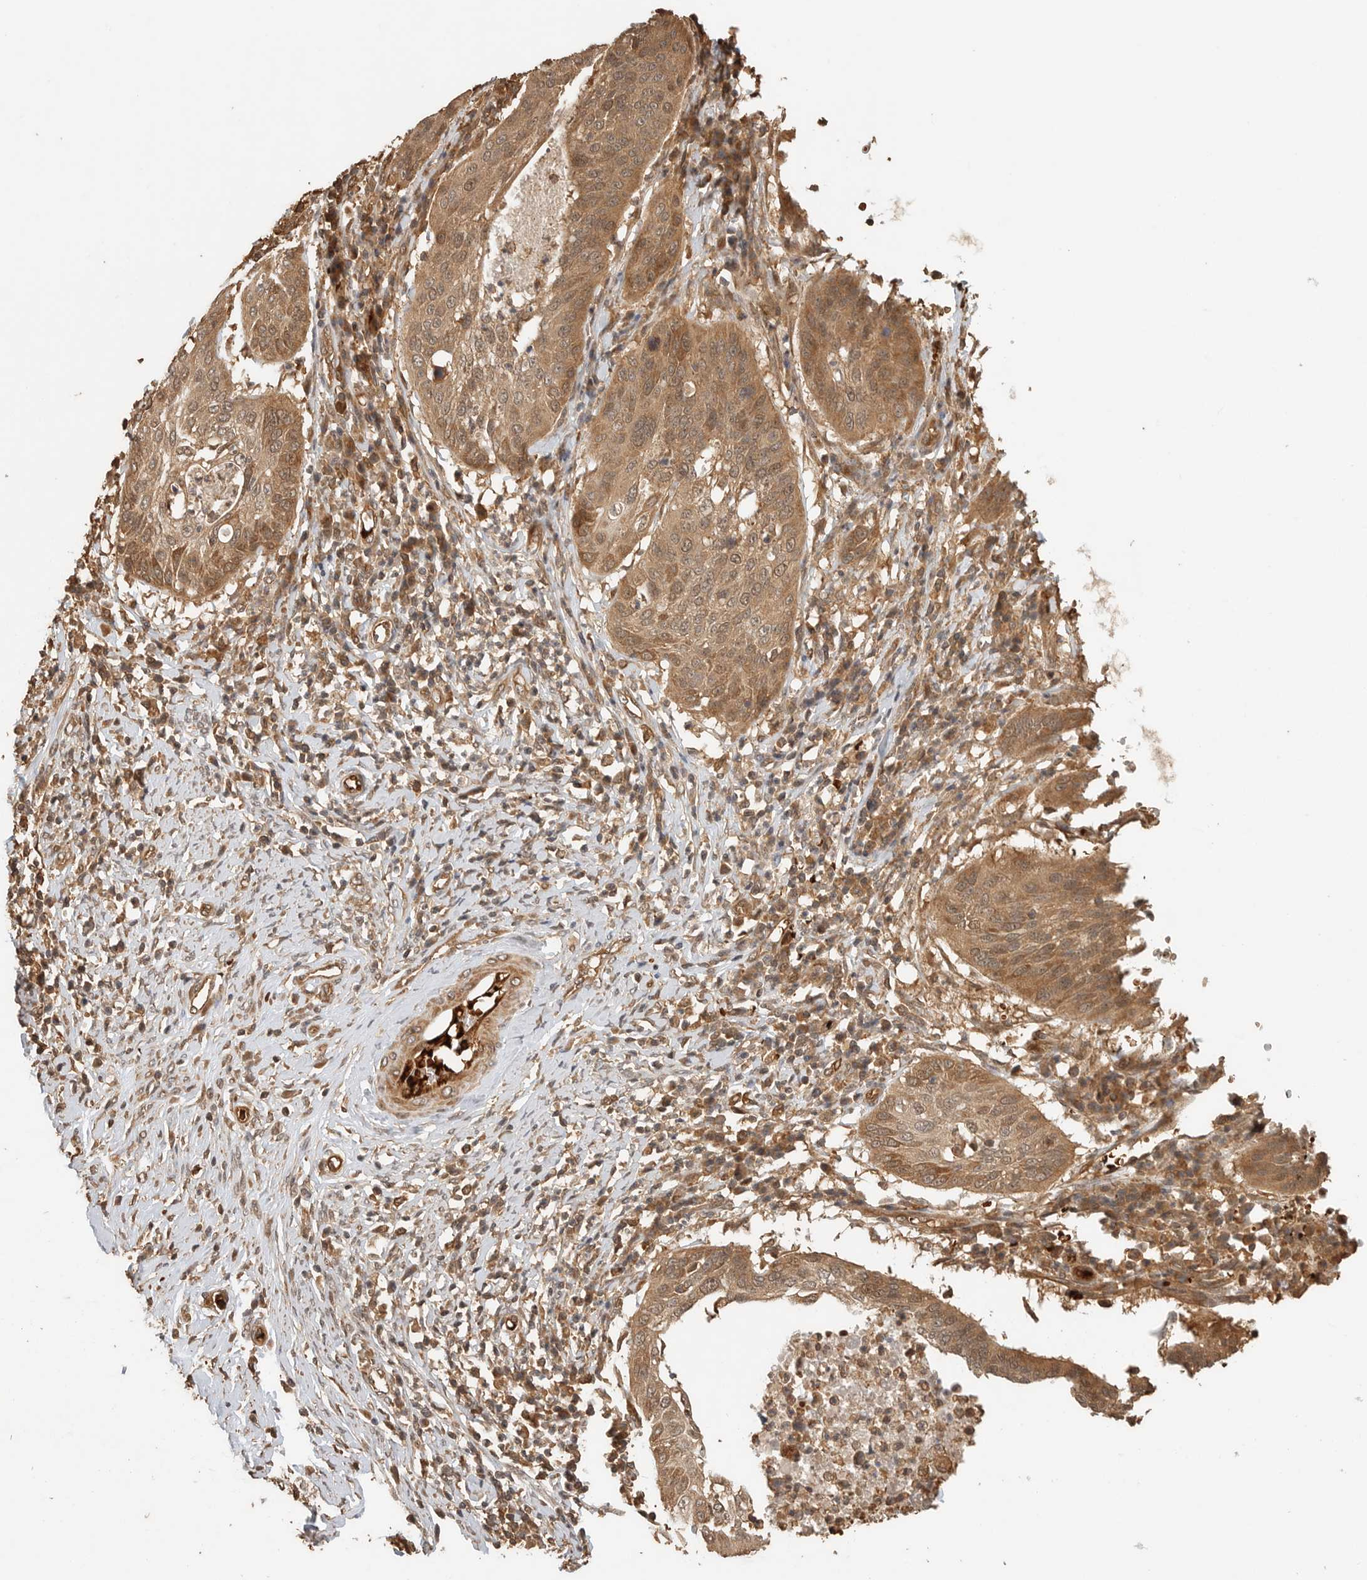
{"staining": {"intensity": "moderate", "quantity": ">75%", "location": "cytoplasmic/membranous"}, "tissue": "cervical cancer", "cell_type": "Tumor cells", "image_type": "cancer", "snomed": [{"axis": "morphology", "description": "Normal tissue, NOS"}, {"axis": "morphology", "description": "Squamous cell carcinoma, NOS"}, {"axis": "topography", "description": "Cervix"}], "caption": "This image exhibits cervical cancer (squamous cell carcinoma) stained with immunohistochemistry to label a protein in brown. The cytoplasmic/membranous of tumor cells show moderate positivity for the protein. Nuclei are counter-stained blue.", "gene": "OTUD6B", "patient": {"sex": "female", "age": 39}}